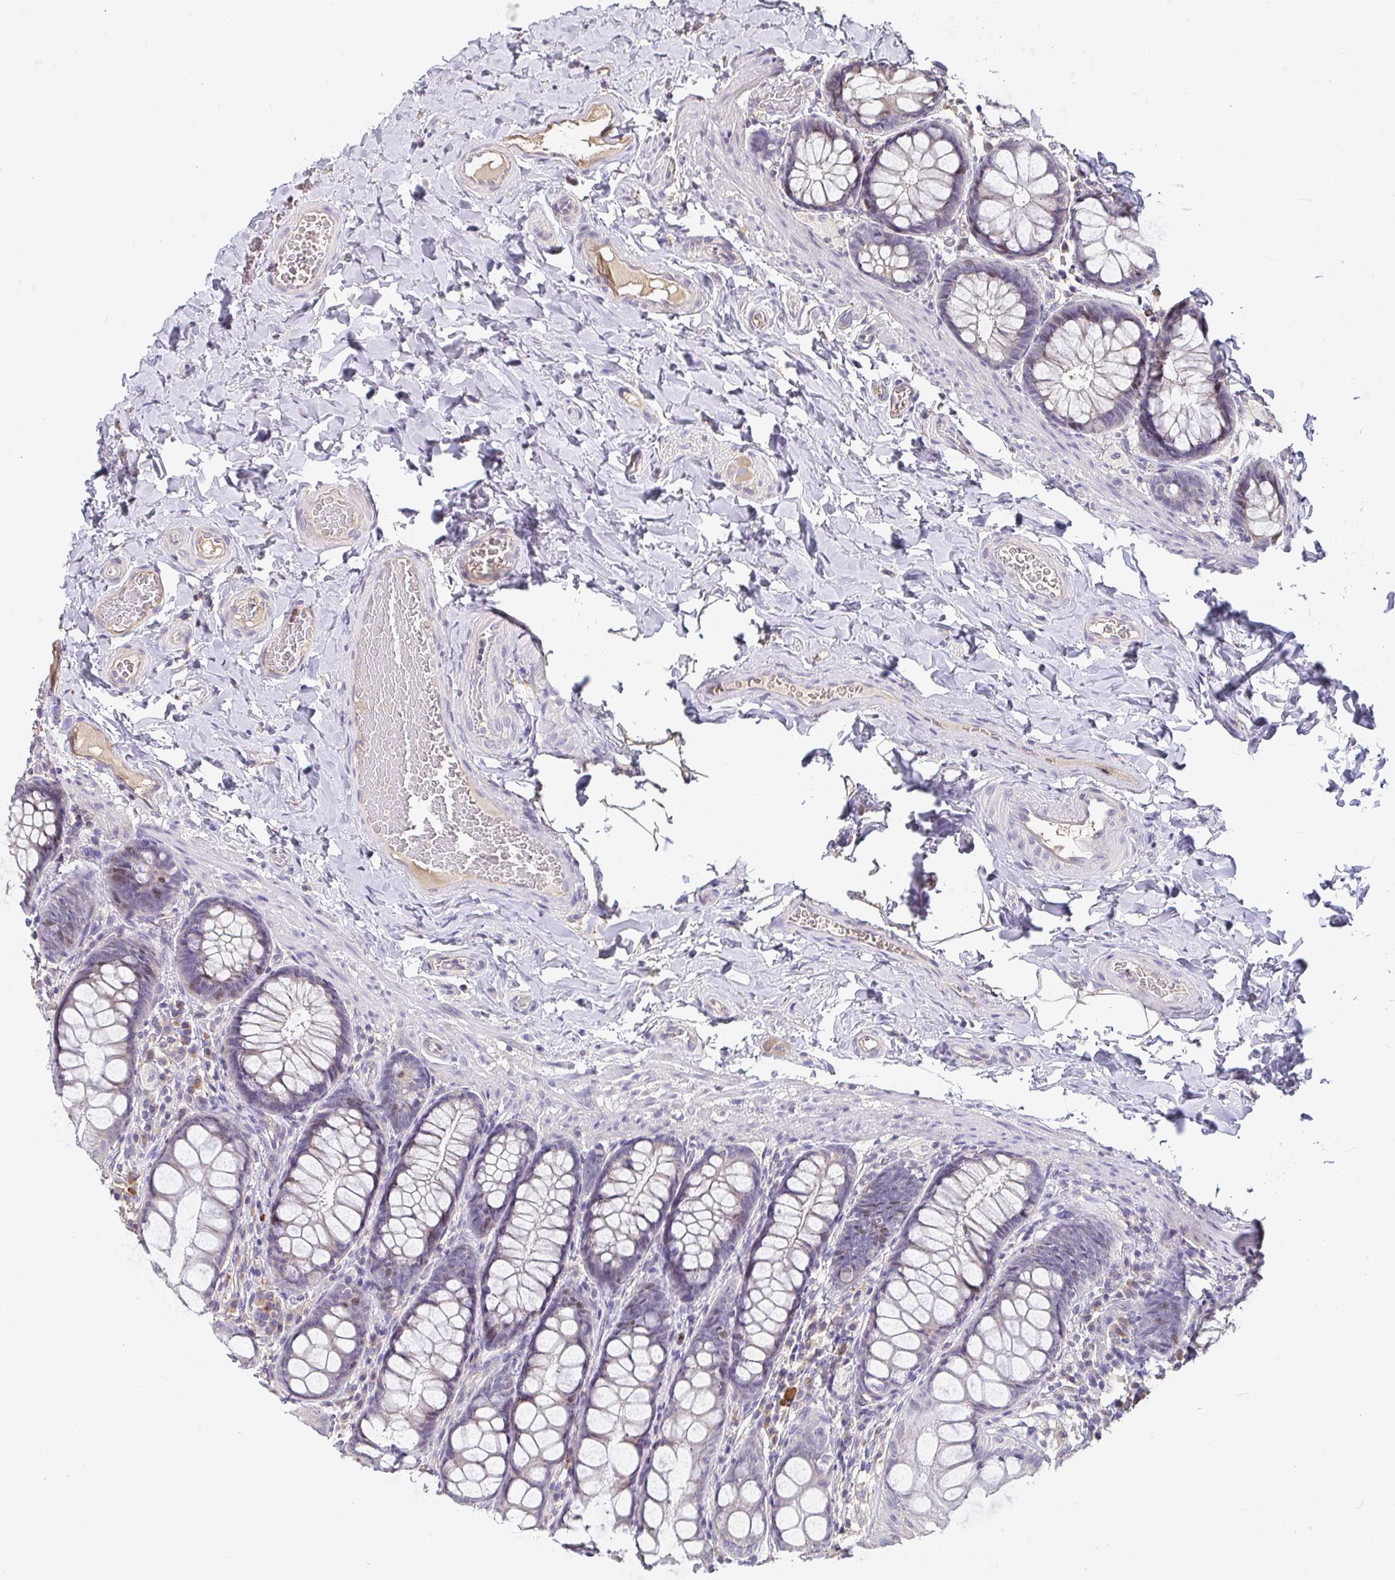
{"staining": {"intensity": "weak", "quantity": "25%-75%", "location": "cytoplasmic/membranous"}, "tissue": "colon", "cell_type": "Endothelial cells", "image_type": "normal", "snomed": [{"axis": "morphology", "description": "Normal tissue, NOS"}, {"axis": "topography", "description": "Colon"}], "caption": "Immunohistochemistry (IHC) of unremarkable human colon displays low levels of weak cytoplasmic/membranous expression in approximately 25%-75% of endothelial cells.", "gene": "ANLN", "patient": {"sex": "male", "age": 47}}